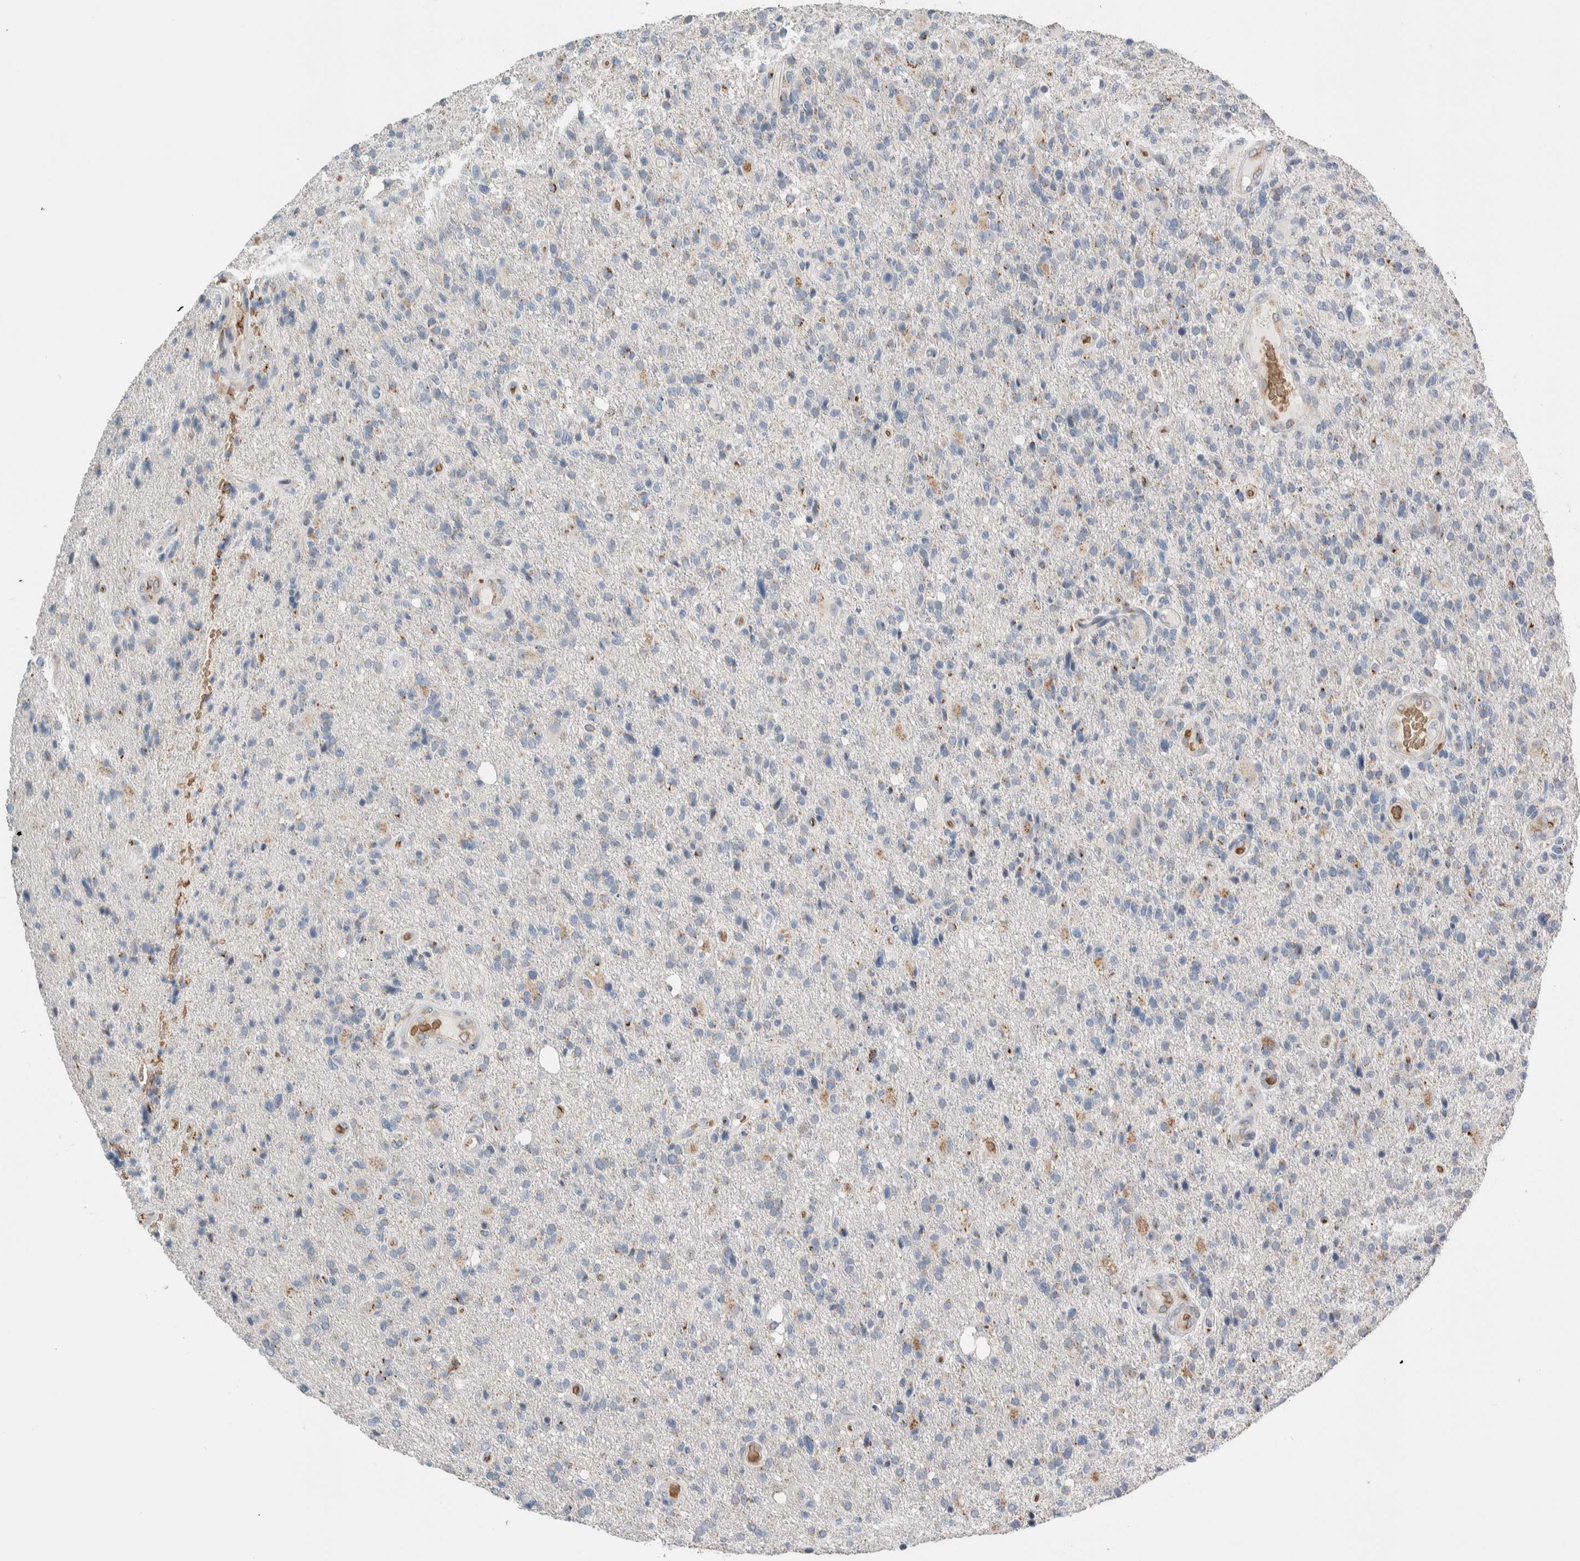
{"staining": {"intensity": "negative", "quantity": "none", "location": "none"}, "tissue": "glioma", "cell_type": "Tumor cells", "image_type": "cancer", "snomed": [{"axis": "morphology", "description": "Glioma, malignant, High grade"}, {"axis": "topography", "description": "Brain"}], "caption": "This histopathology image is of glioma stained with immunohistochemistry to label a protein in brown with the nuclei are counter-stained blue. There is no expression in tumor cells.", "gene": "SLC38A10", "patient": {"sex": "male", "age": 72}}